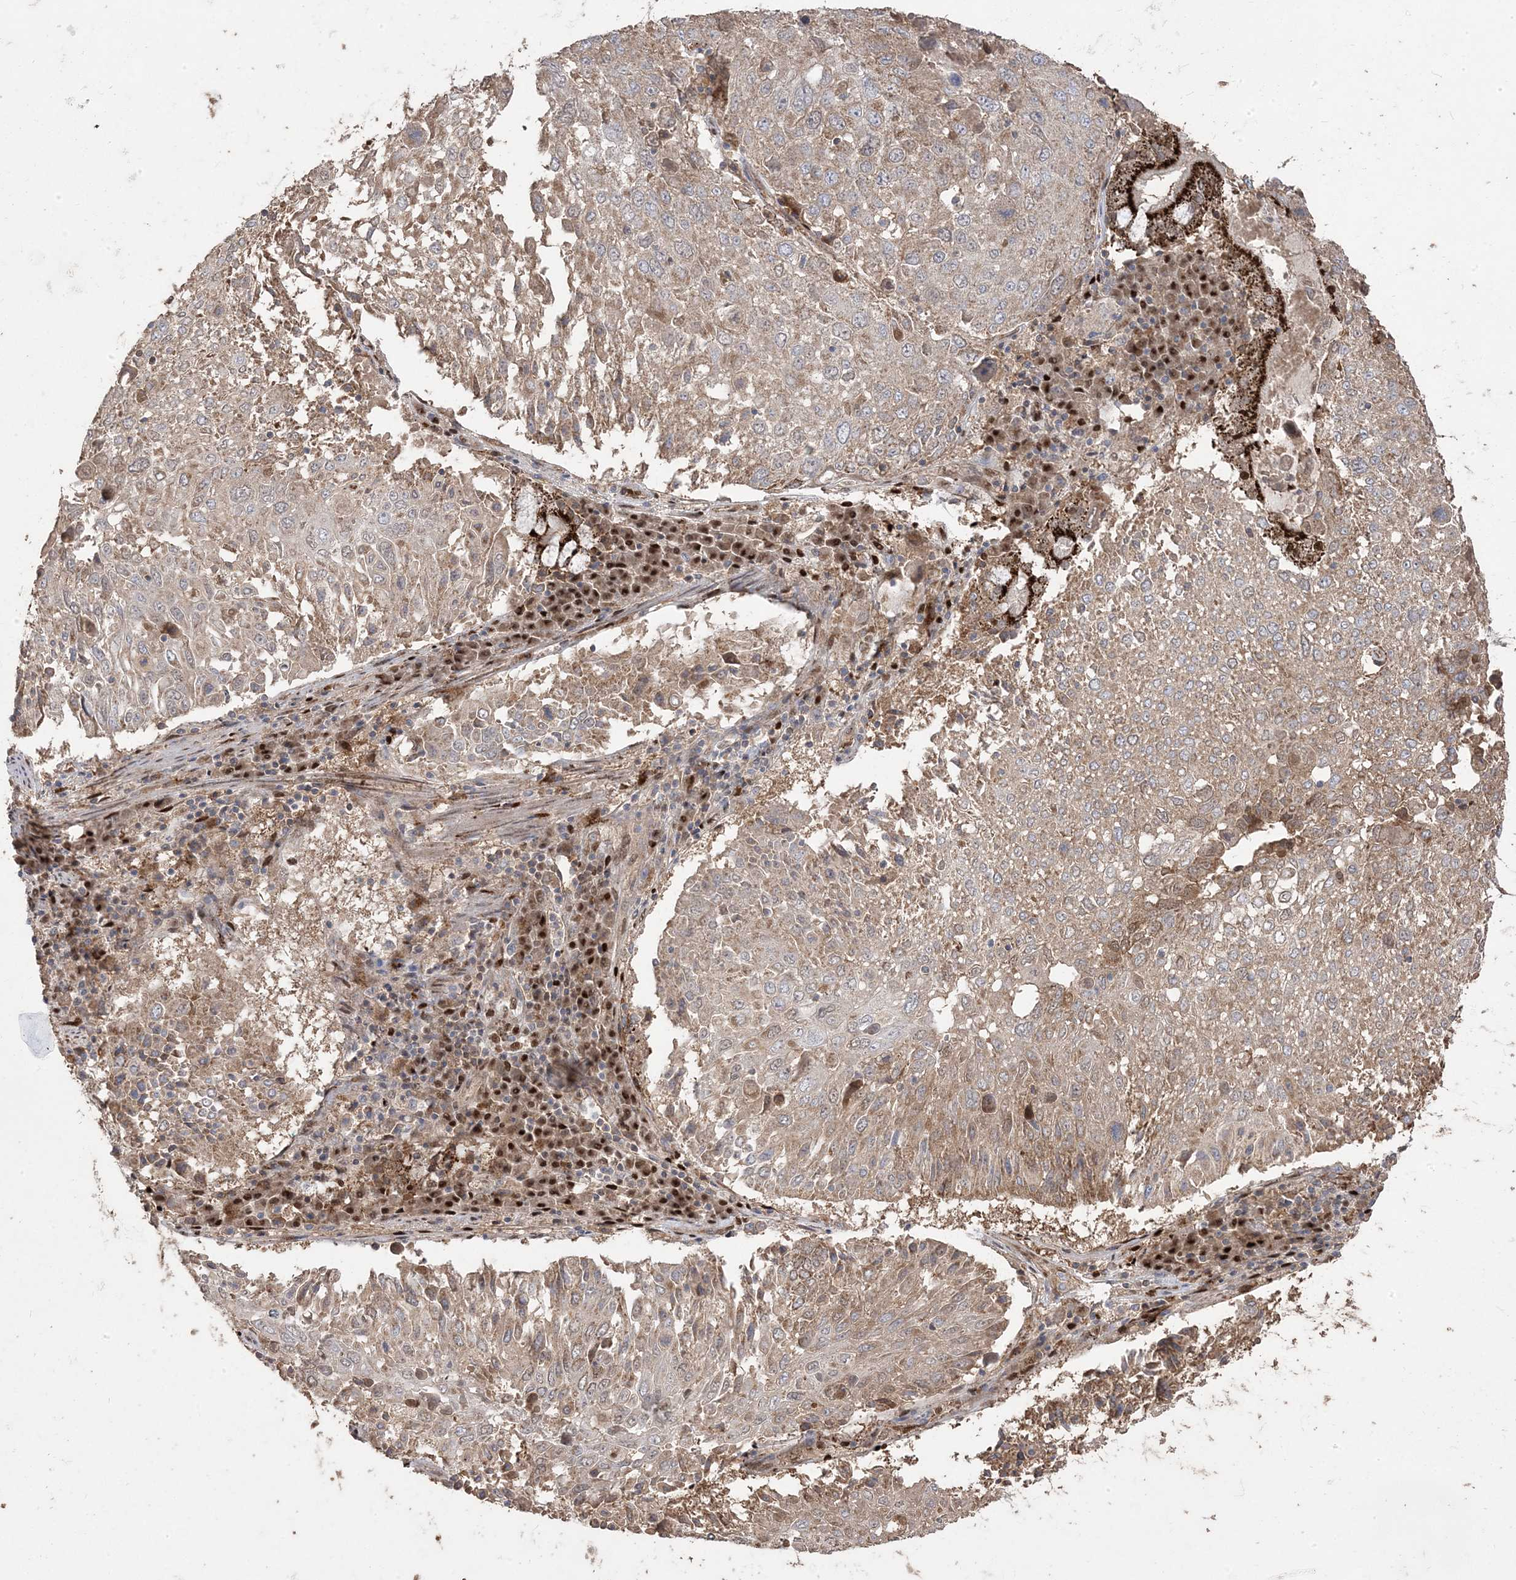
{"staining": {"intensity": "moderate", "quantity": ">75%", "location": "cytoplasmic/membranous"}, "tissue": "lung cancer", "cell_type": "Tumor cells", "image_type": "cancer", "snomed": [{"axis": "morphology", "description": "Squamous cell carcinoma, NOS"}, {"axis": "topography", "description": "Lung"}], "caption": "Lung squamous cell carcinoma tissue exhibits moderate cytoplasmic/membranous positivity in approximately >75% of tumor cells", "gene": "PPOX", "patient": {"sex": "male", "age": 65}}